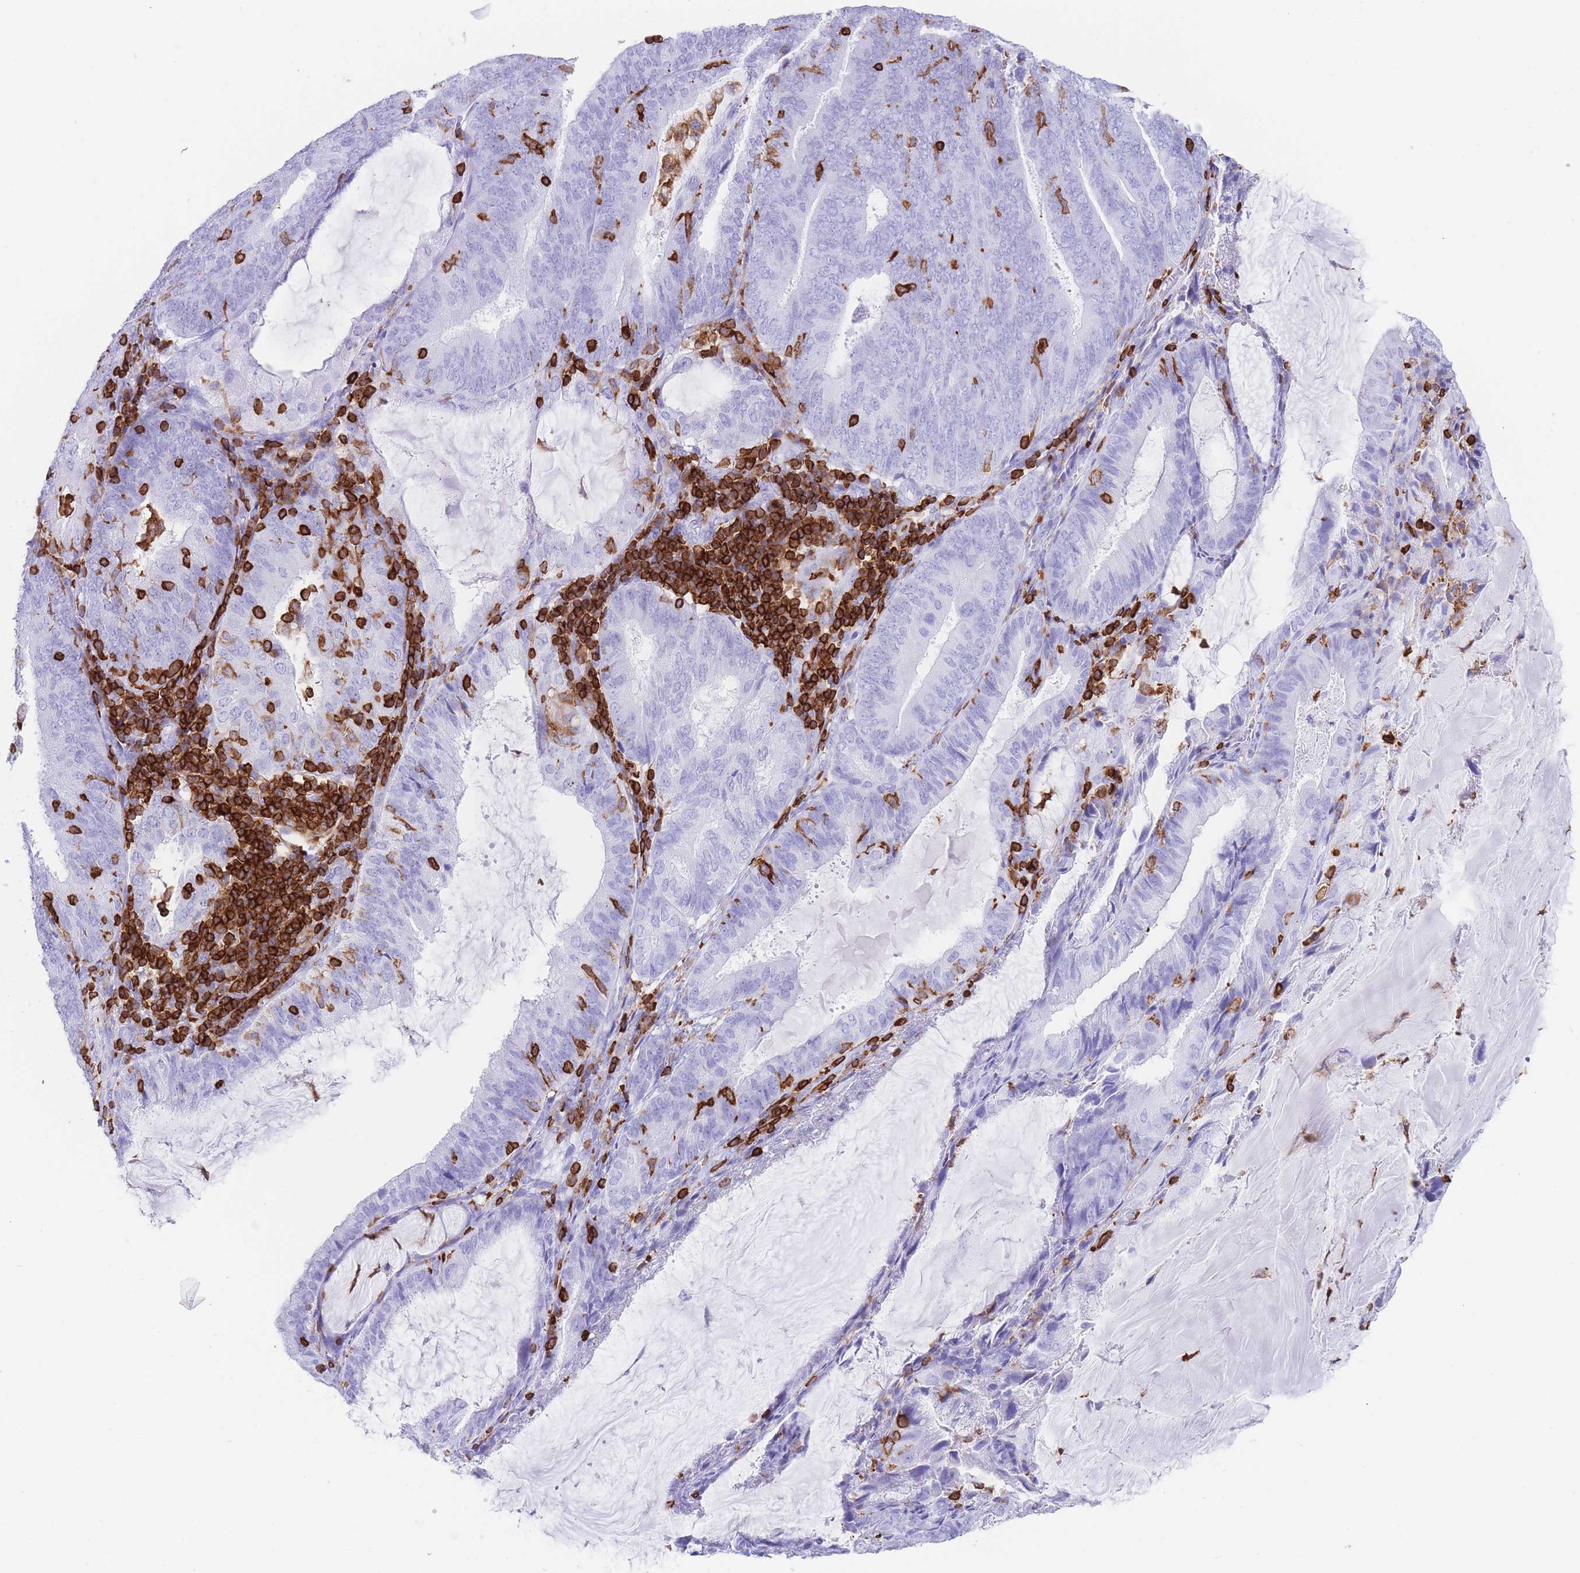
{"staining": {"intensity": "negative", "quantity": "none", "location": "none"}, "tissue": "endometrial cancer", "cell_type": "Tumor cells", "image_type": "cancer", "snomed": [{"axis": "morphology", "description": "Adenocarcinoma, NOS"}, {"axis": "topography", "description": "Endometrium"}], "caption": "There is no significant staining in tumor cells of endometrial cancer.", "gene": "CORO1A", "patient": {"sex": "female", "age": 81}}